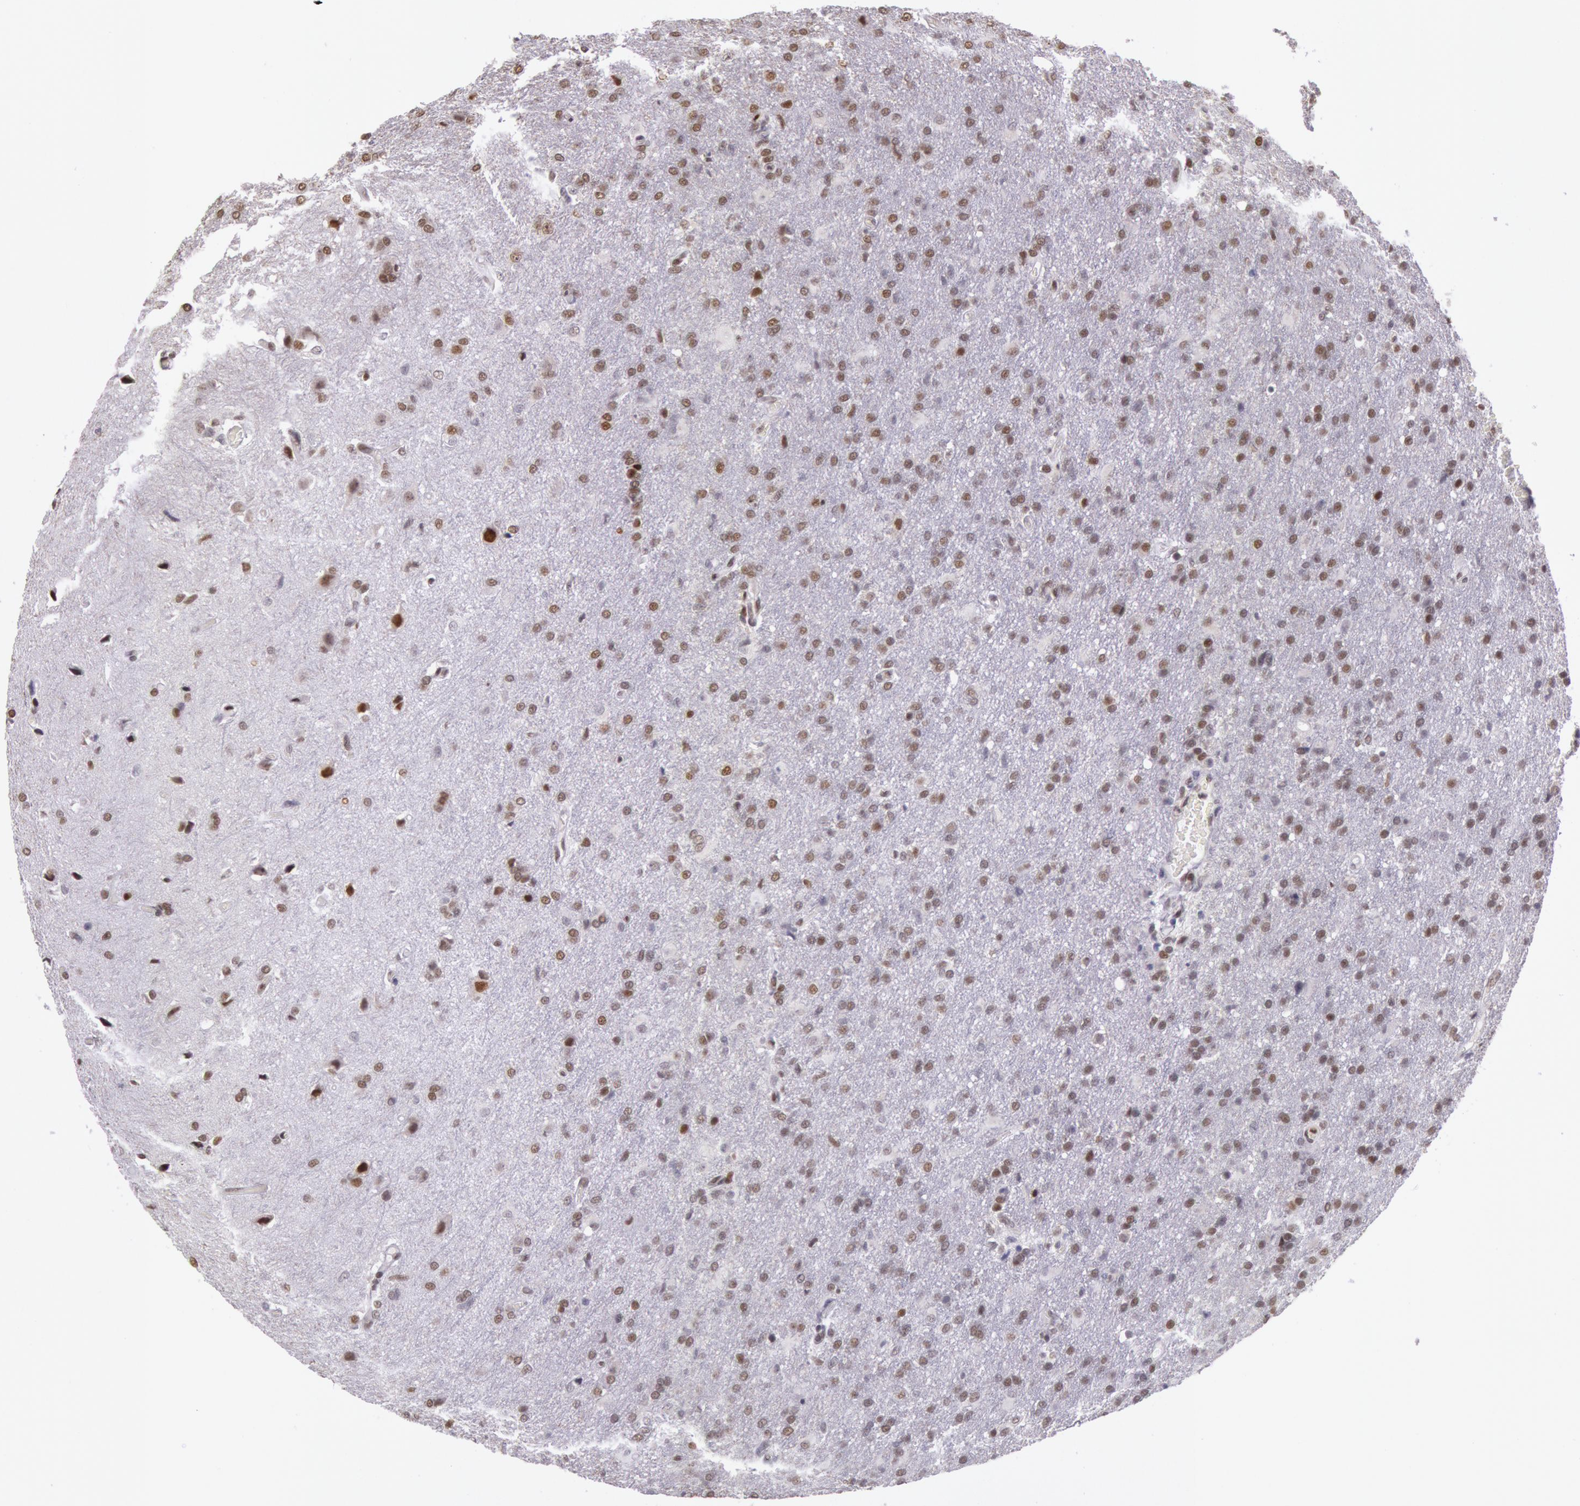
{"staining": {"intensity": "moderate", "quantity": ">75%", "location": "nuclear"}, "tissue": "glioma", "cell_type": "Tumor cells", "image_type": "cancer", "snomed": [{"axis": "morphology", "description": "Glioma, malignant, High grade"}, {"axis": "topography", "description": "Brain"}], "caption": "Glioma was stained to show a protein in brown. There is medium levels of moderate nuclear positivity in about >75% of tumor cells.", "gene": "ESS2", "patient": {"sex": "male", "age": 68}}